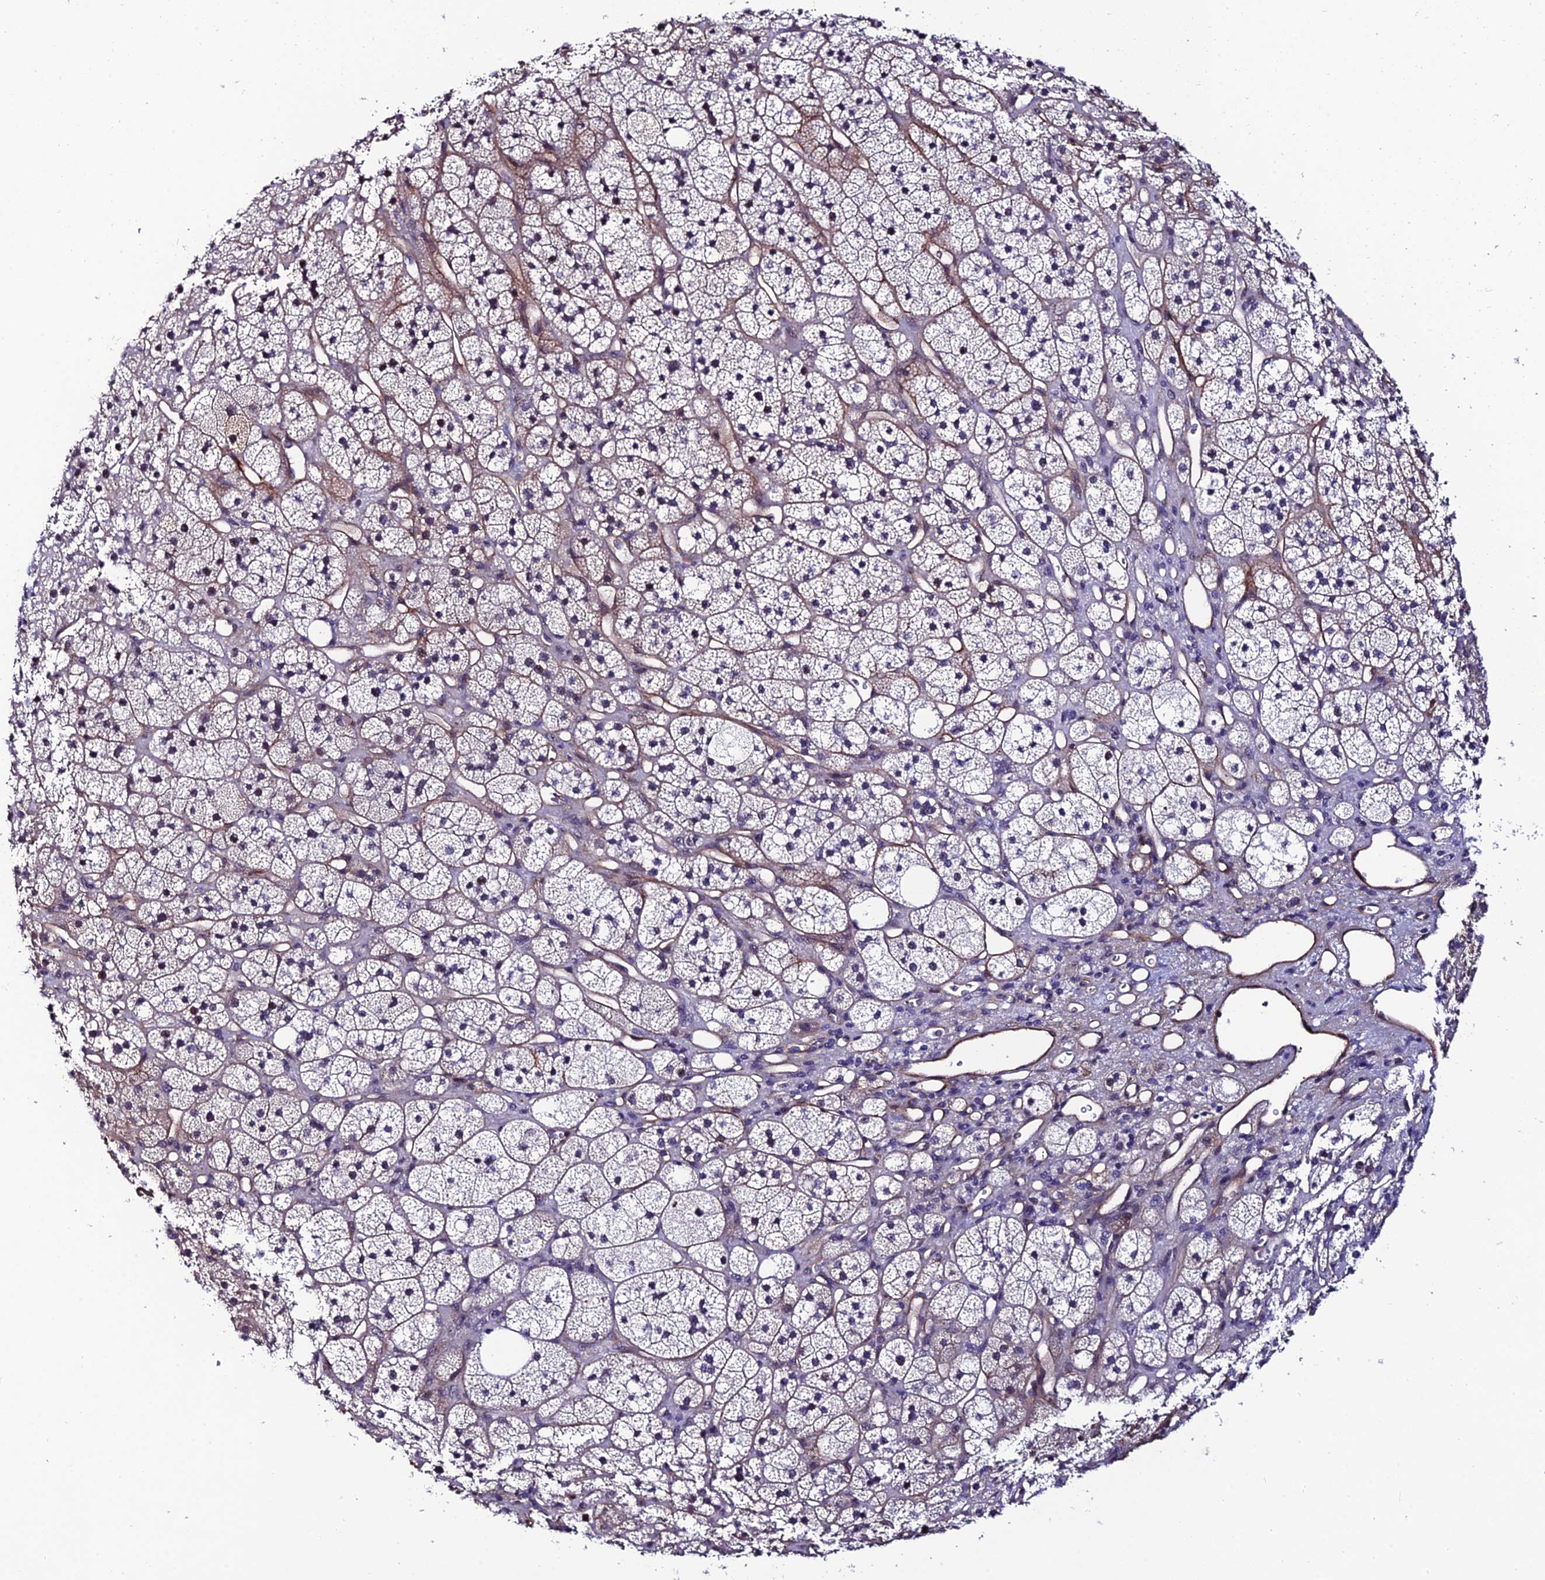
{"staining": {"intensity": "weak", "quantity": "<25%", "location": "nuclear"}, "tissue": "adrenal gland", "cell_type": "Glandular cells", "image_type": "normal", "snomed": [{"axis": "morphology", "description": "Normal tissue, NOS"}, {"axis": "topography", "description": "Adrenal gland"}], "caption": "A photomicrograph of human adrenal gland is negative for staining in glandular cells. (DAB (3,3'-diaminobenzidine) IHC, high magnification).", "gene": "SYT15B", "patient": {"sex": "male", "age": 61}}